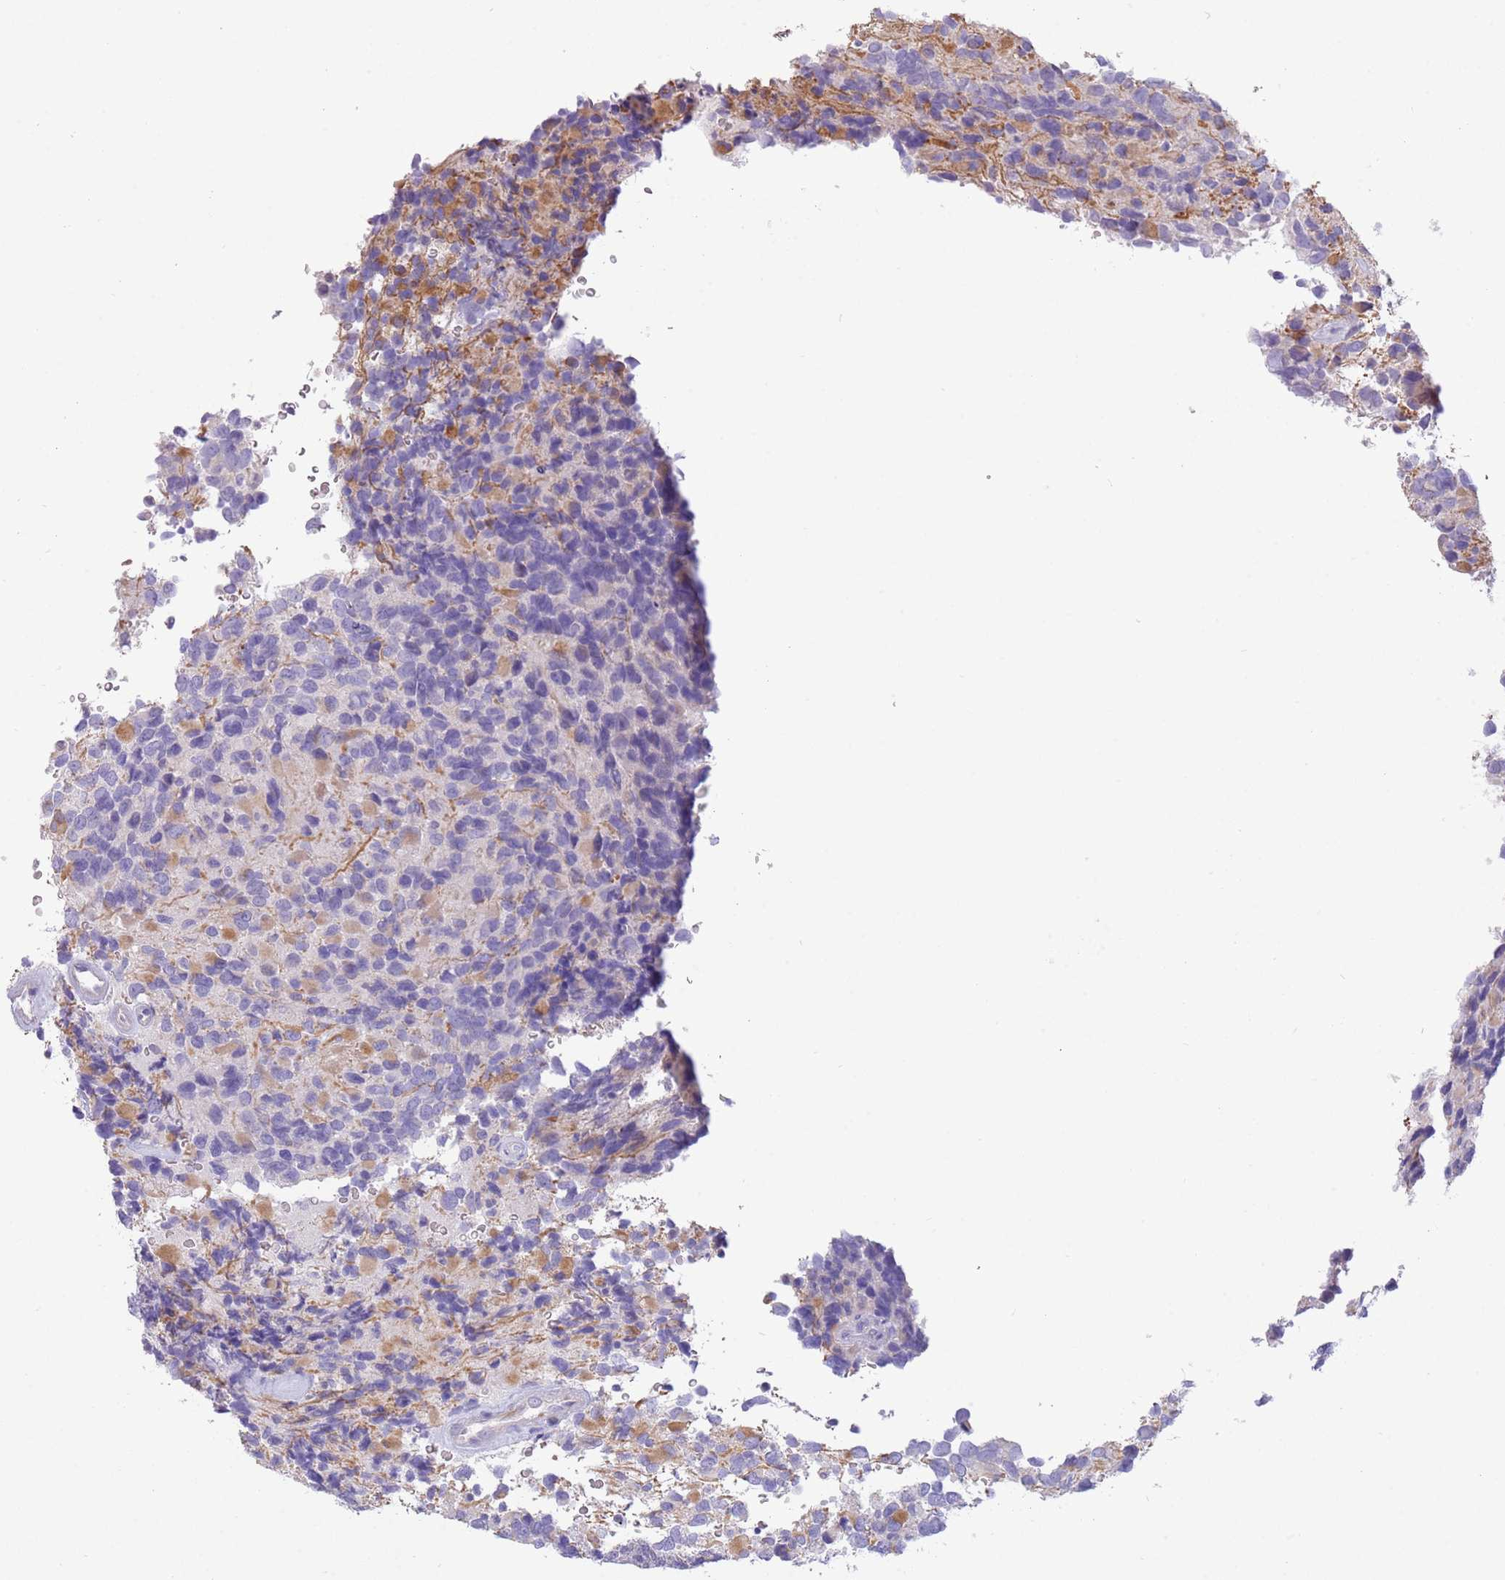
{"staining": {"intensity": "negative", "quantity": "none", "location": "none"}, "tissue": "glioma", "cell_type": "Tumor cells", "image_type": "cancer", "snomed": [{"axis": "morphology", "description": "Glioma, malignant, High grade"}, {"axis": "topography", "description": "Brain"}], "caption": "Malignant high-grade glioma was stained to show a protein in brown. There is no significant staining in tumor cells.", "gene": "SFTPA1", "patient": {"sex": "male", "age": 77}}